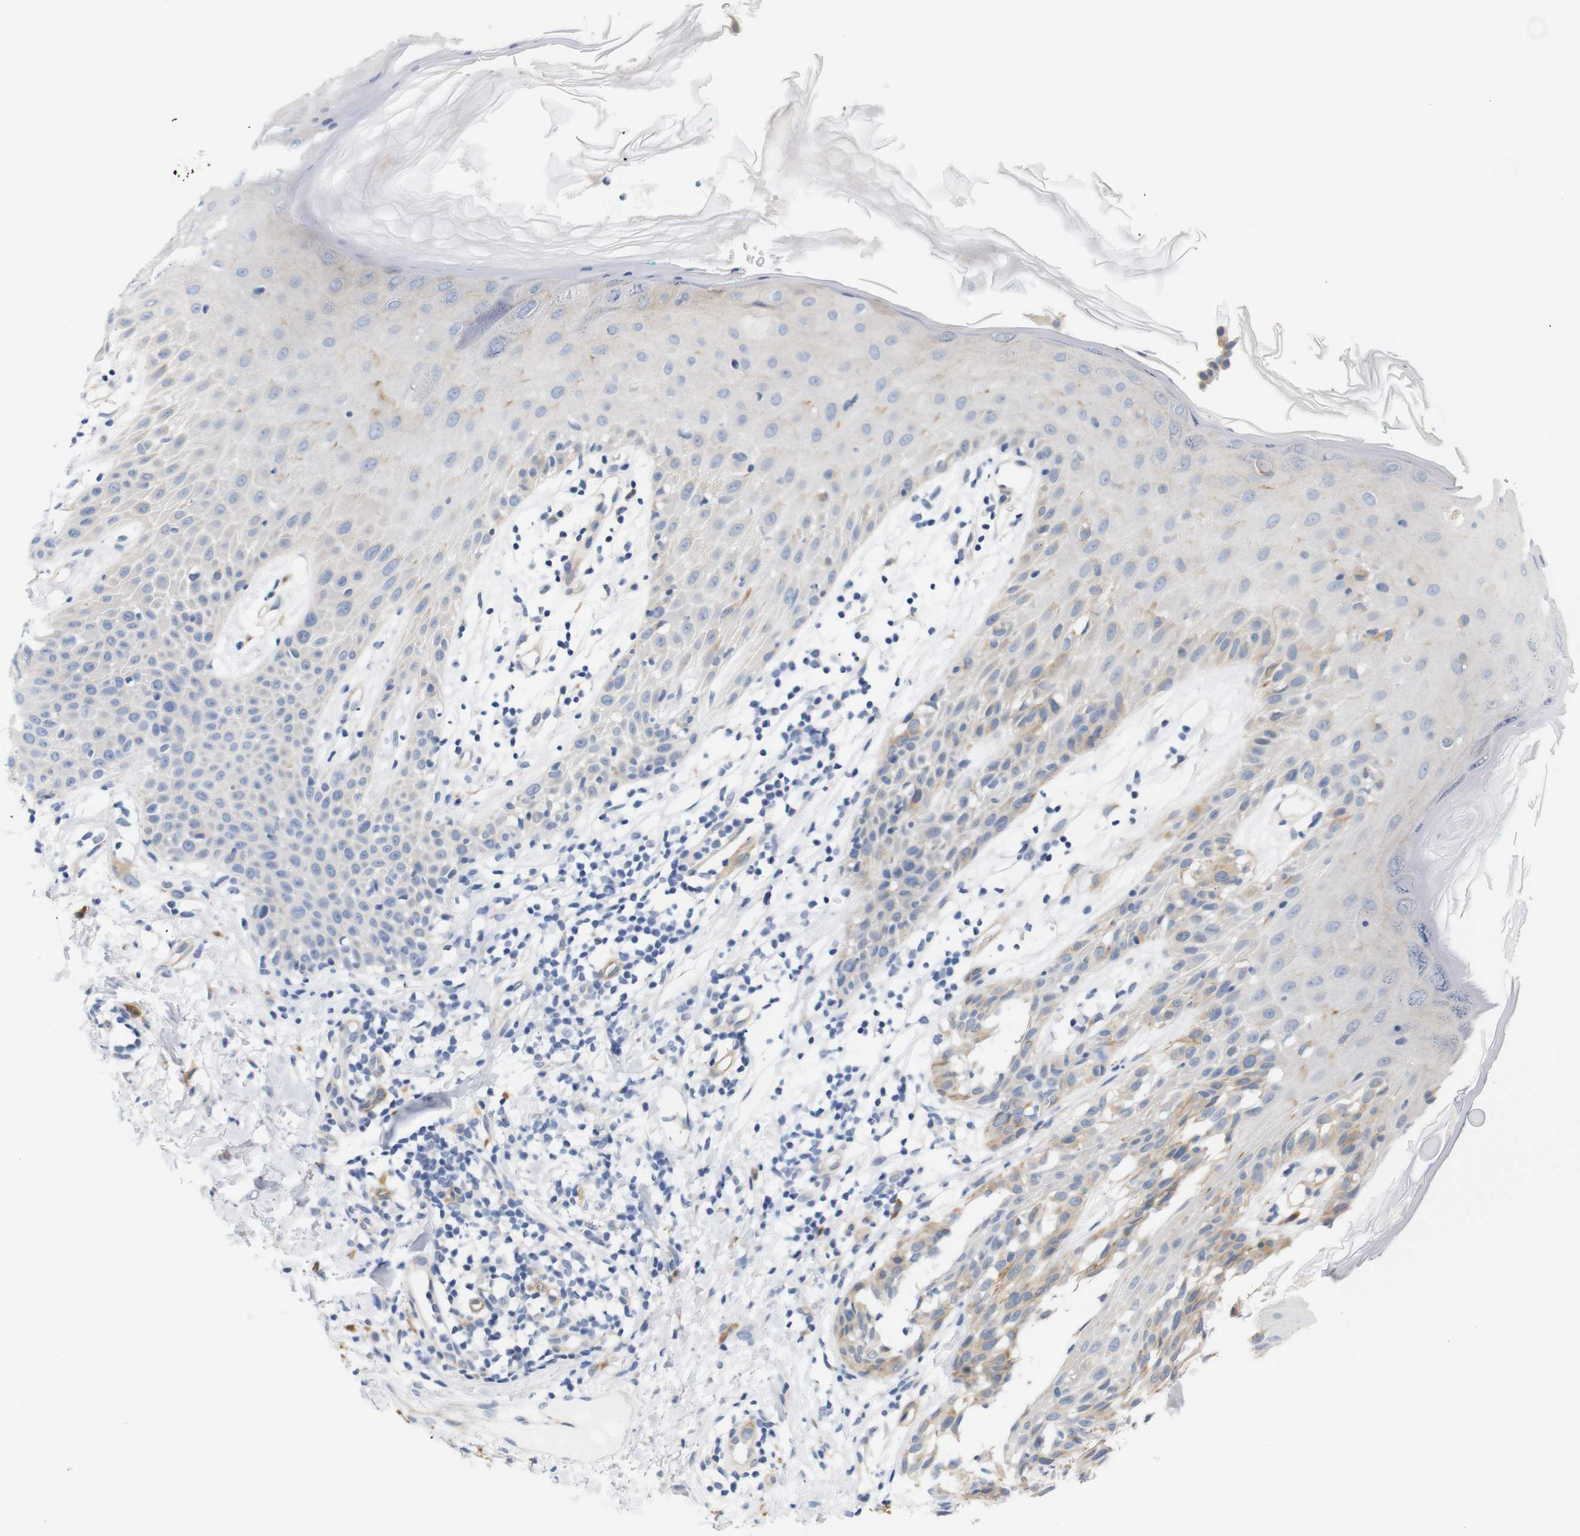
{"staining": {"intensity": "weak", "quantity": ">75%", "location": "cytoplasmic/membranous"}, "tissue": "melanoma", "cell_type": "Tumor cells", "image_type": "cancer", "snomed": [{"axis": "morphology", "description": "Malignant melanoma, NOS"}, {"axis": "topography", "description": "Skin"}], "caption": "This is a micrograph of immunohistochemistry staining of malignant melanoma, which shows weak positivity in the cytoplasmic/membranous of tumor cells.", "gene": "STMN3", "patient": {"sex": "female", "age": 46}}